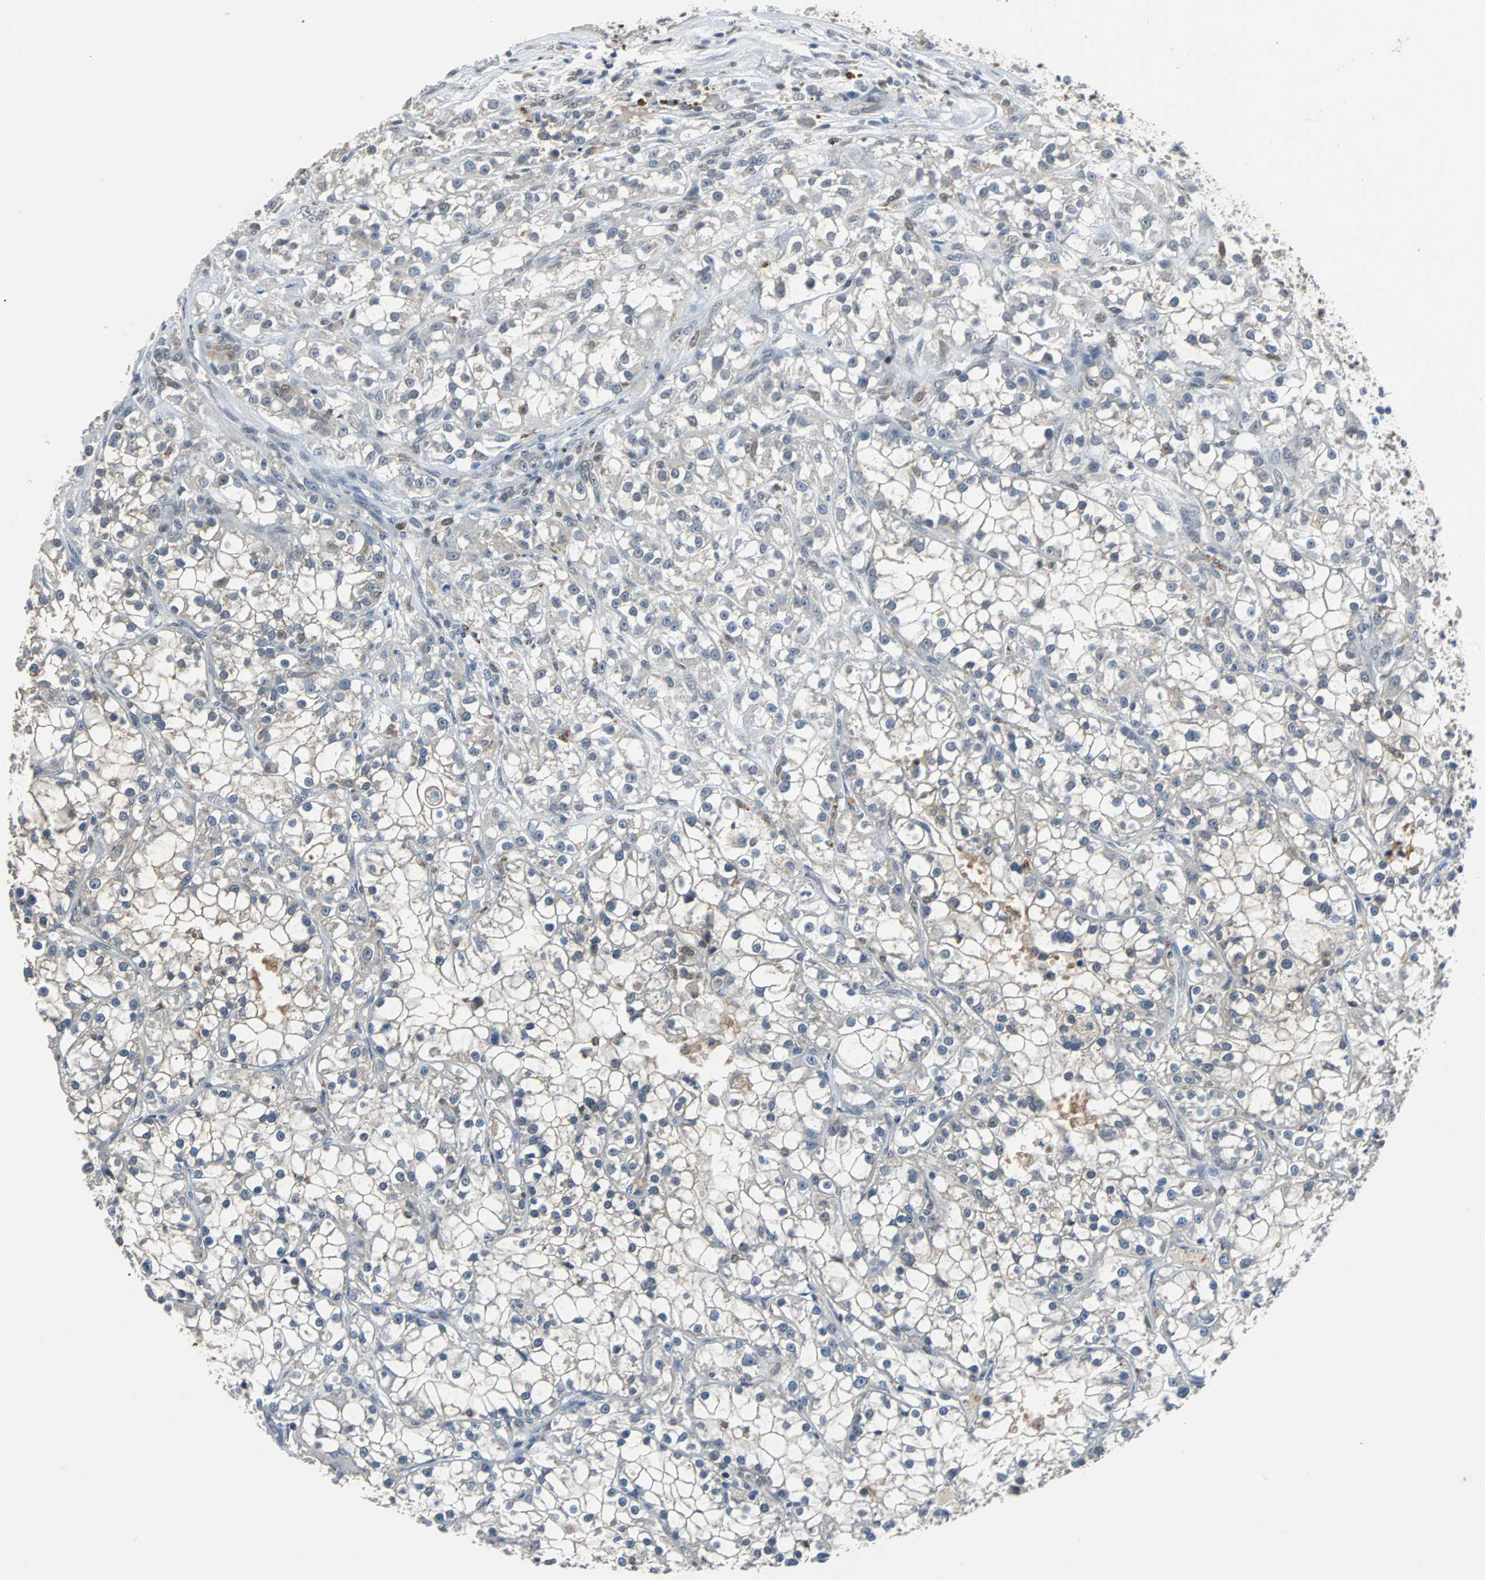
{"staining": {"intensity": "weak", "quantity": "<25%", "location": "cytoplasmic/membranous"}, "tissue": "renal cancer", "cell_type": "Tumor cells", "image_type": "cancer", "snomed": [{"axis": "morphology", "description": "Adenocarcinoma, NOS"}, {"axis": "topography", "description": "Kidney"}], "caption": "This is a photomicrograph of immunohistochemistry (IHC) staining of renal cancer, which shows no positivity in tumor cells.", "gene": "HLX", "patient": {"sex": "female", "age": 52}}